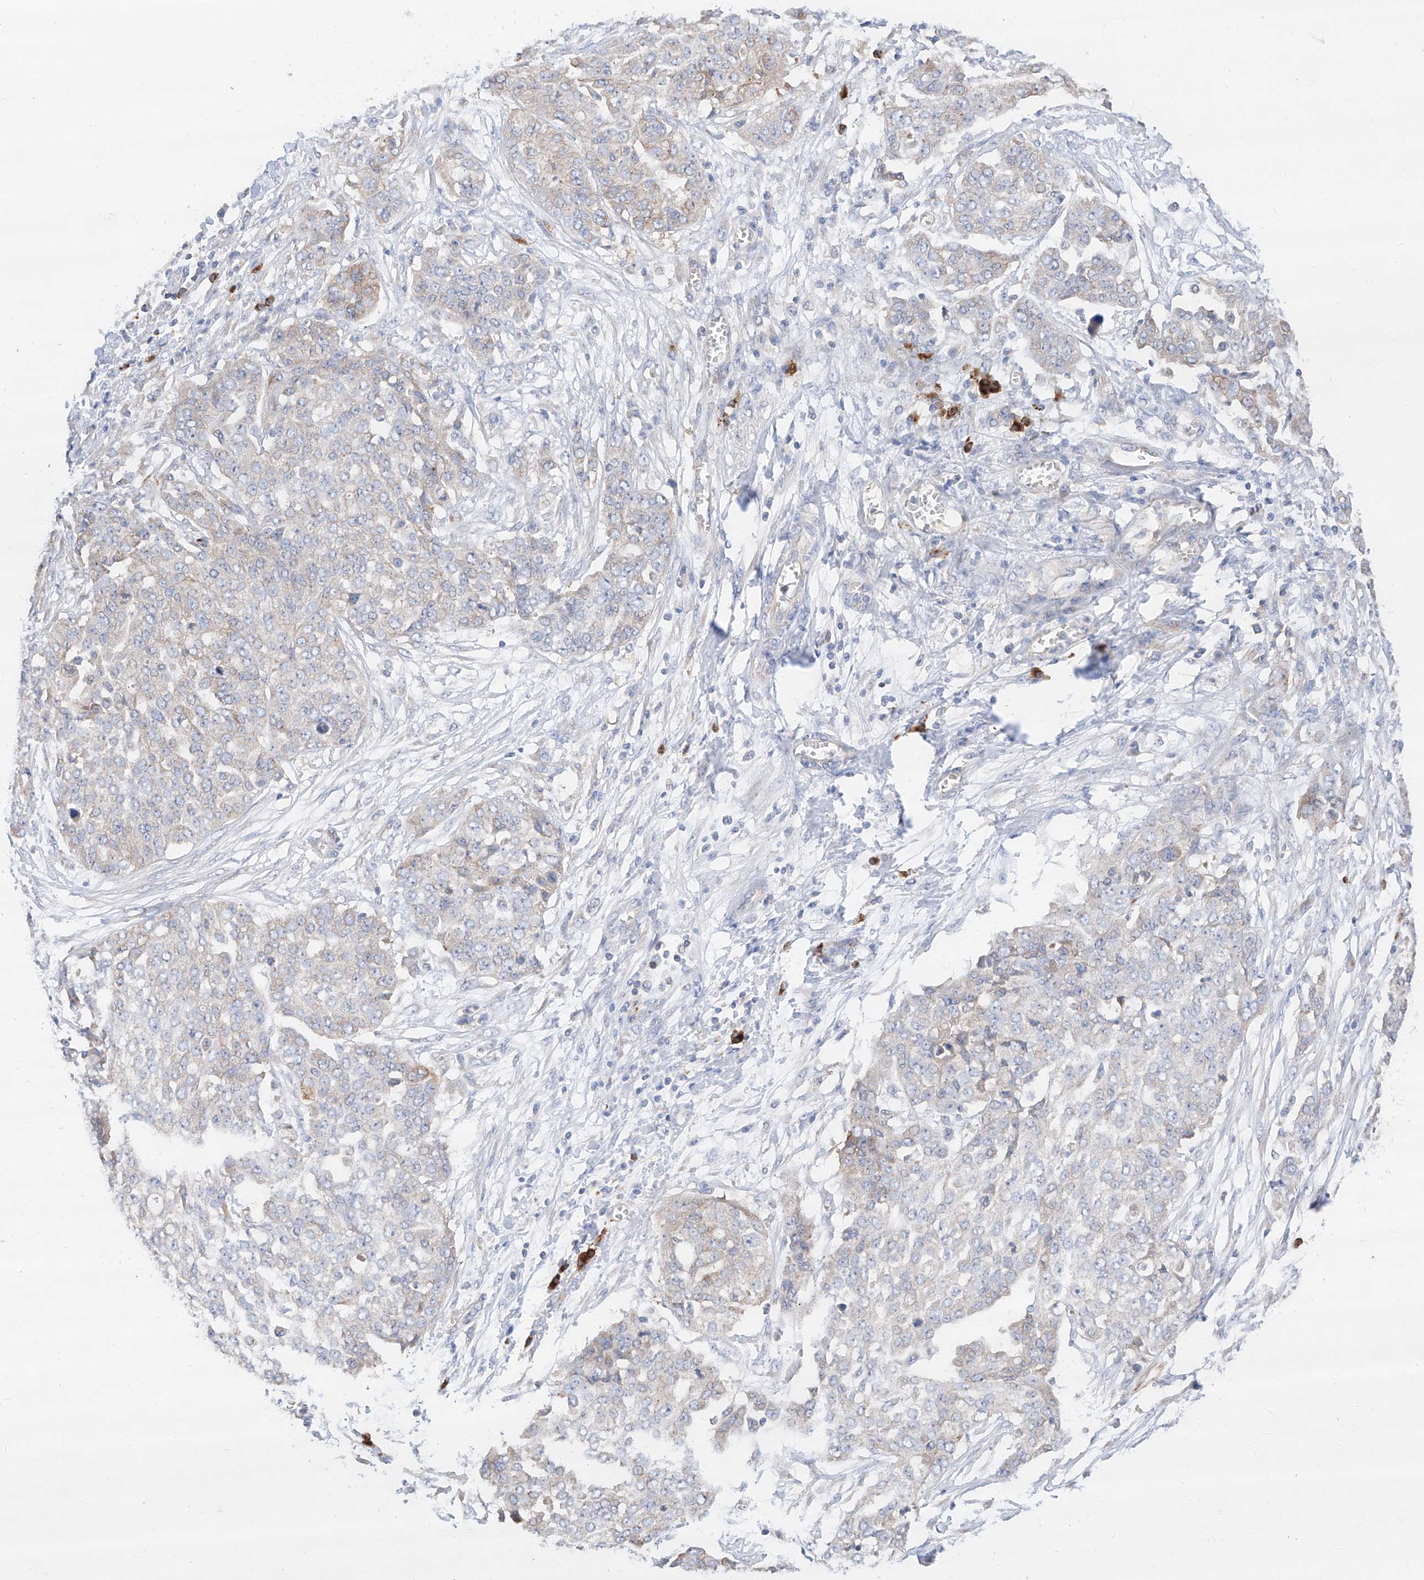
{"staining": {"intensity": "weak", "quantity": "<25%", "location": "cytoplasmic/membranous"}, "tissue": "ovarian cancer", "cell_type": "Tumor cells", "image_type": "cancer", "snomed": [{"axis": "morphology", "description": "Cystadenocarcinoma, serous, NOS"}, {"axis": "topography", "description": "Soft tissue"}, {"axis": "topography", "description": "Ovary"}], "caption": "IHC photomicrograph of neoplastic tissue: human serous cystadenocarcinoma (ovarian) stained with DAB reveals no significant protein expression in tumor cells. (Brightfield microscopy of DAB (3,3'-diaminobenzidine) immunohistochemistry at high magnification).", "gene": "GLMN", "patient": {"sex": "female", "age": 57}}